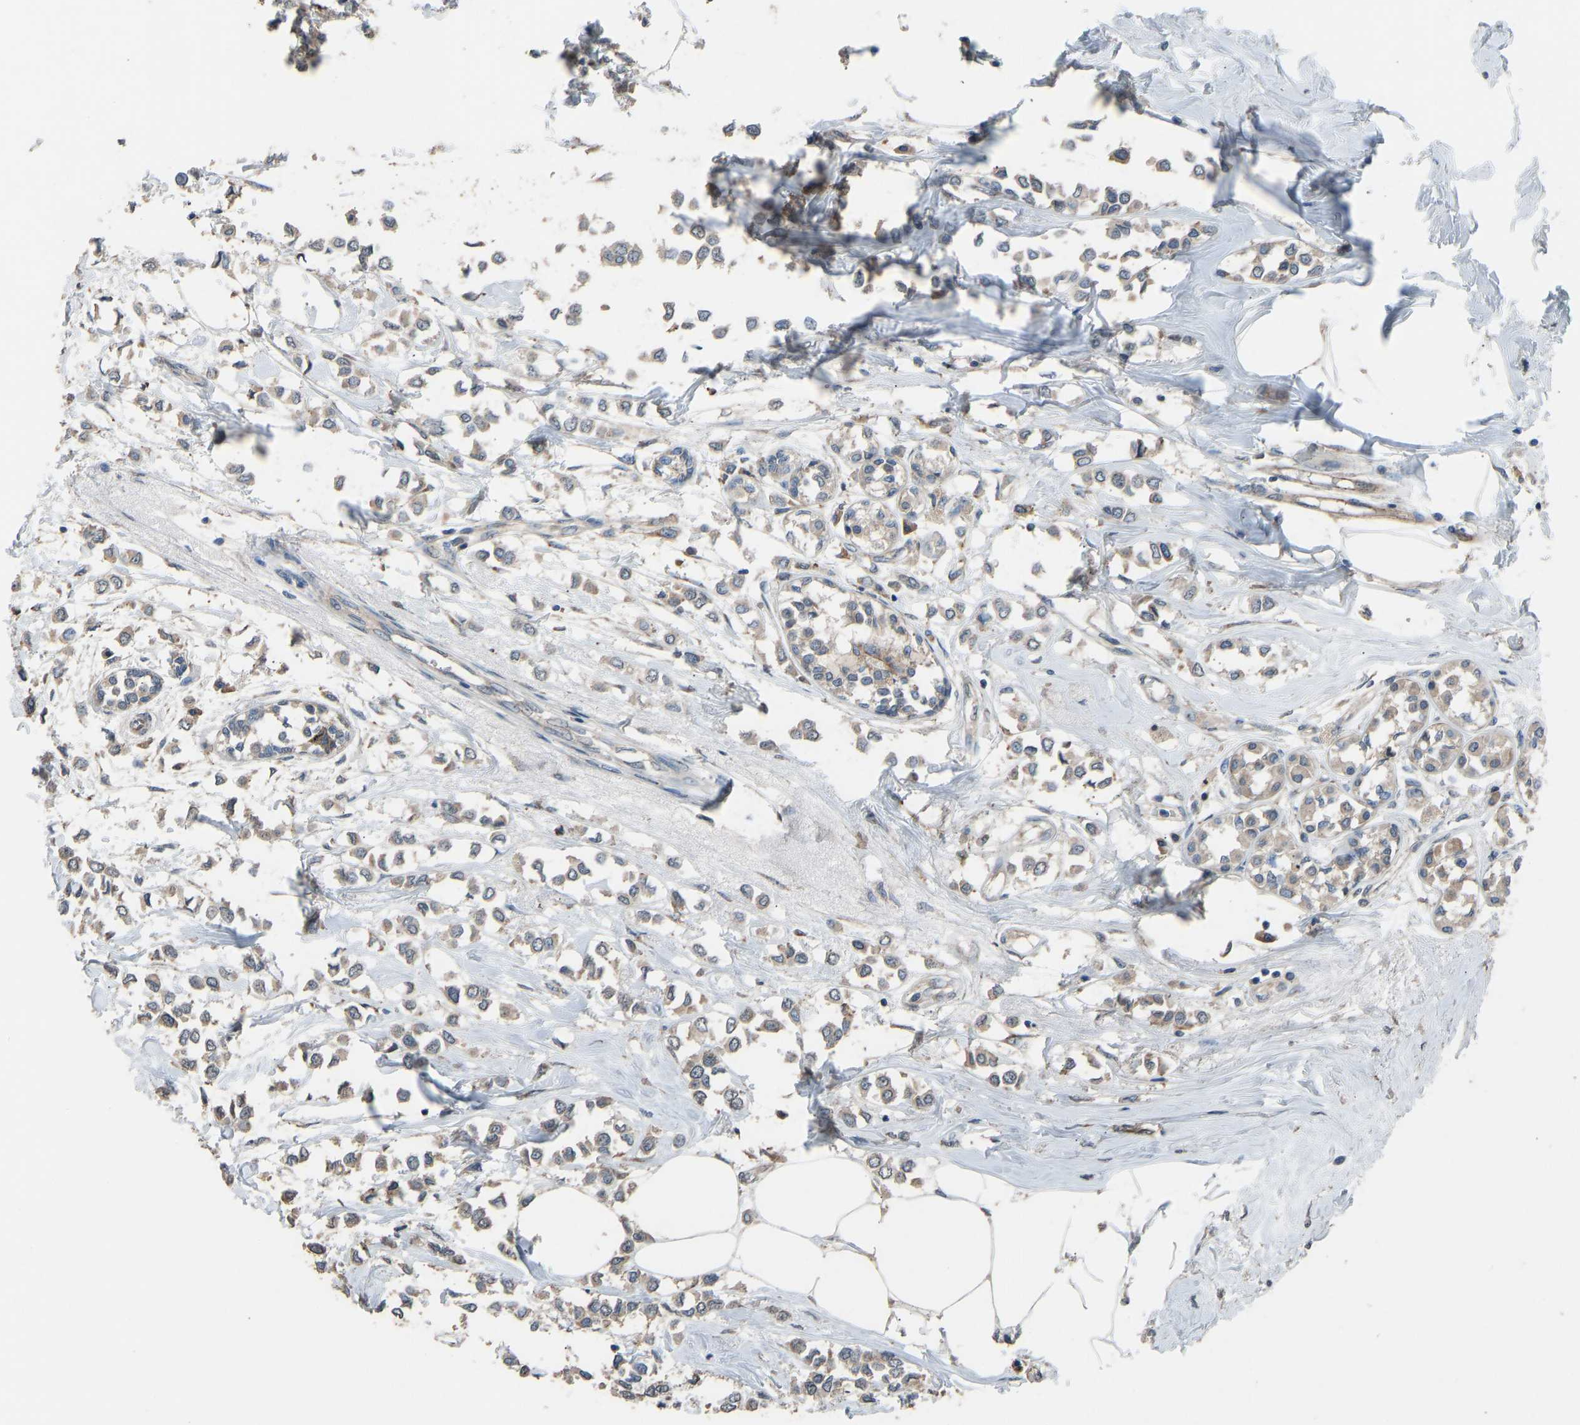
{"staining": {"intensity": "weak", "quantity": ">75%", "location": "cytoplasmic/membranous"}, "tissue": "breast cancer", "cell_type": "Tumor cells", "image_type": "cancer", "snomed": [{"axis": "morphology", "description": "Lobular carcinoma"}, {"axis": "topography", "description": "Breast"}], "caption": "The histopathology image exhibits immunohistochemical staining of breast cancer (lobular carcinoma). There is weak cytoplasmic/membranous staining is identified in approximately >75% of tumor cells.", "gene": "SLC43A1", "patient": {"sex": "female", "age": 51}}